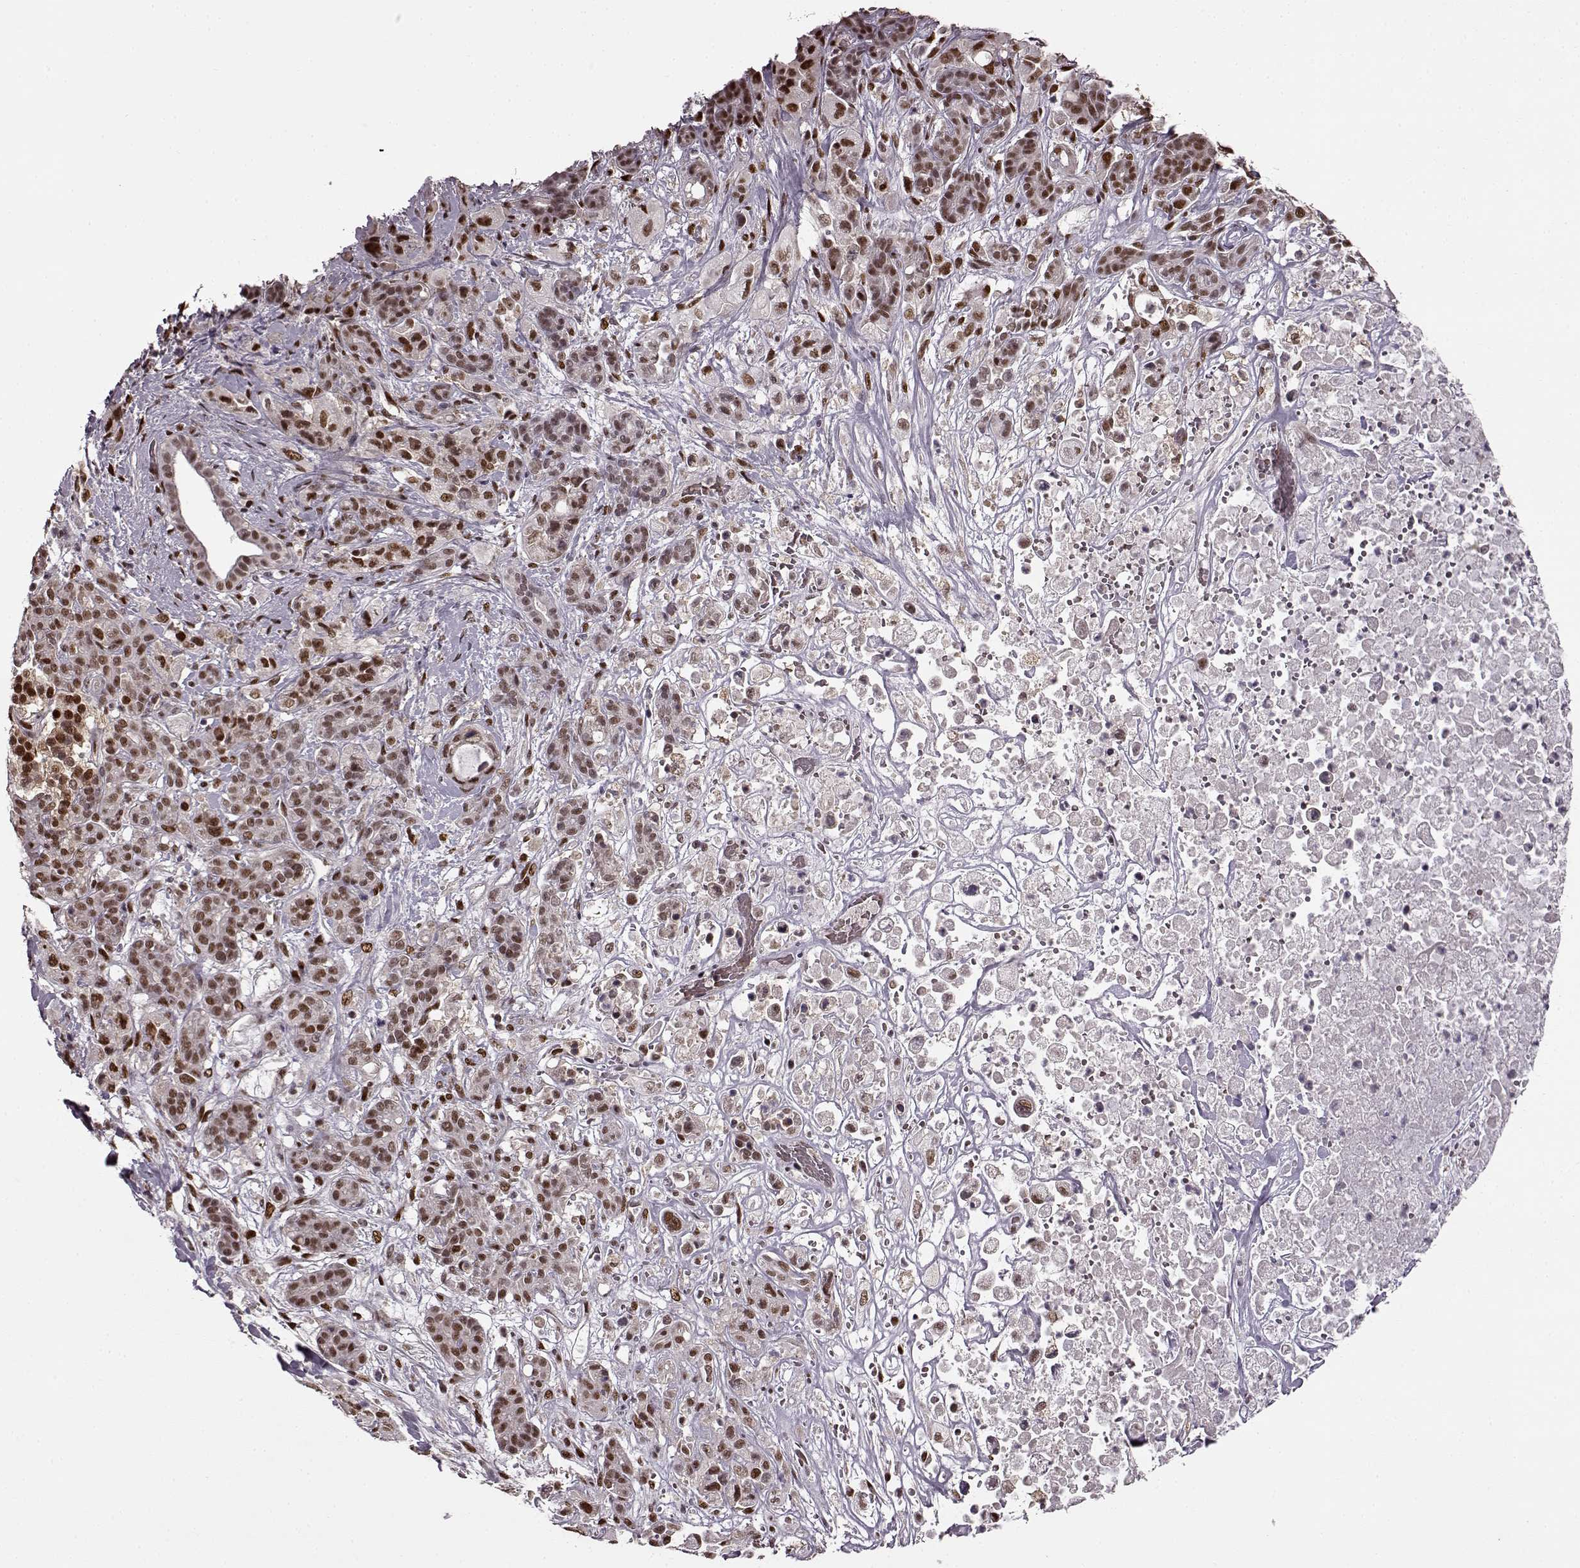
{"staining": {"intensity": "moderate", "quantity": ">75%", "location": "nuclear"}, "tissue": "pancreatic cancer", "cell_type": "Tumor cells", "image_type": "cancer", "snomed": [{"axis": "morphology", "description": "Adenocarcinoma, NOS"}, {"axis": "topography", "description": "Pancreas"}], "caption": "Pancreatic cancer stained for a protein shows moderate nuclear positivity in tumor cells.", "gene": "FTO", "patient": {"sex": "male", "age": 44}}